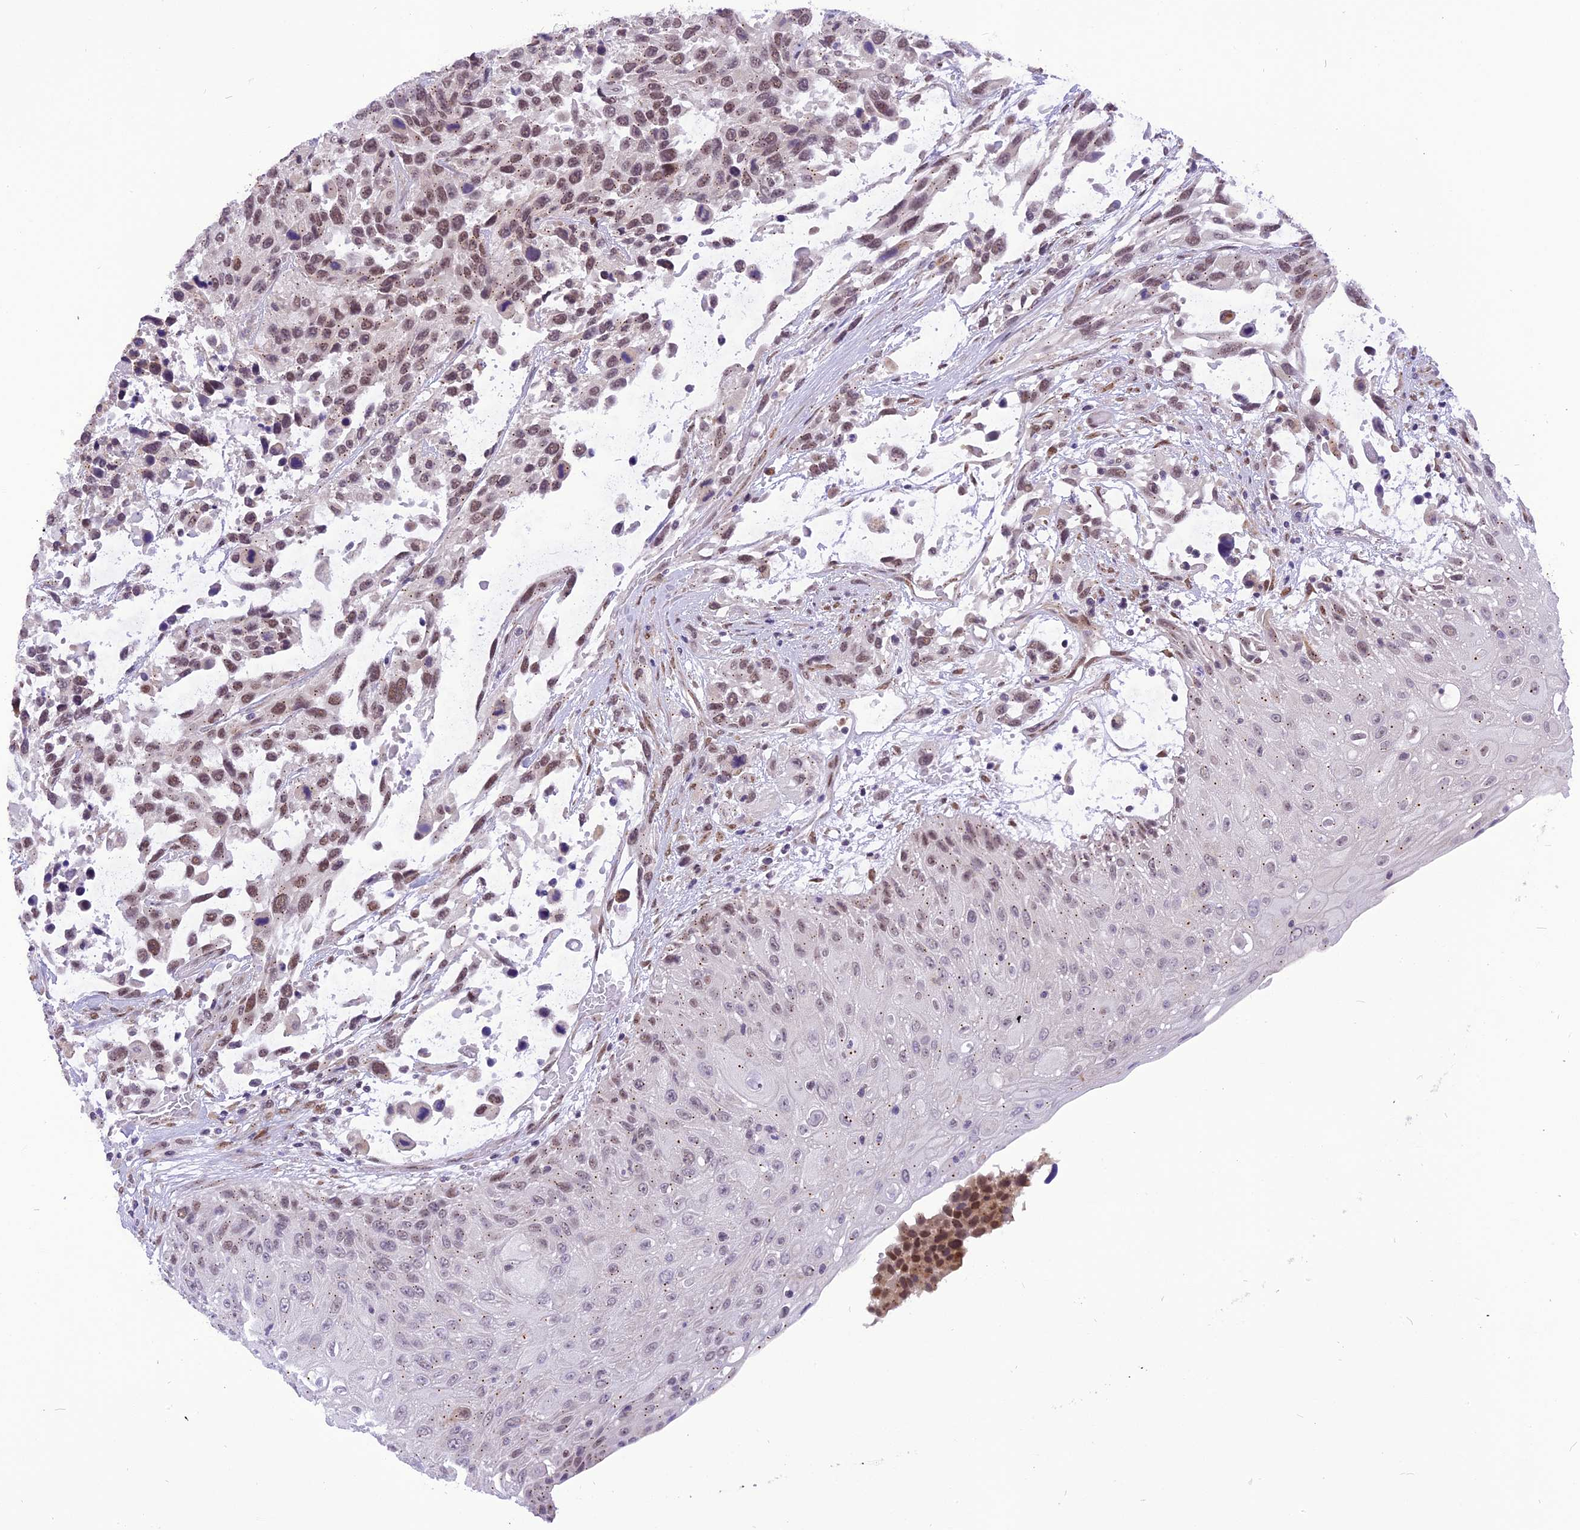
{"staining": {"intensity": "moderate", "quantity": "25%-75%", "location": "nuclear"}, "tissue": "urothelial cancer", "cell_type": "Tumor cells", "image_type": "cancer", "snomed": [{"axis": "morphology", "description": "Urothelial carcinoma, High grade"}, {"axis": "topography", "description": "Urinary bladder"}], "caption": "About 25%-75% of tumor cells in urothelial cancer exhibit moderate nuclear protein staining as visualized by brown immunohistochemical staining.", "gene": "IRF2BP1", "patient": {"sex": "female", "age": 70}}